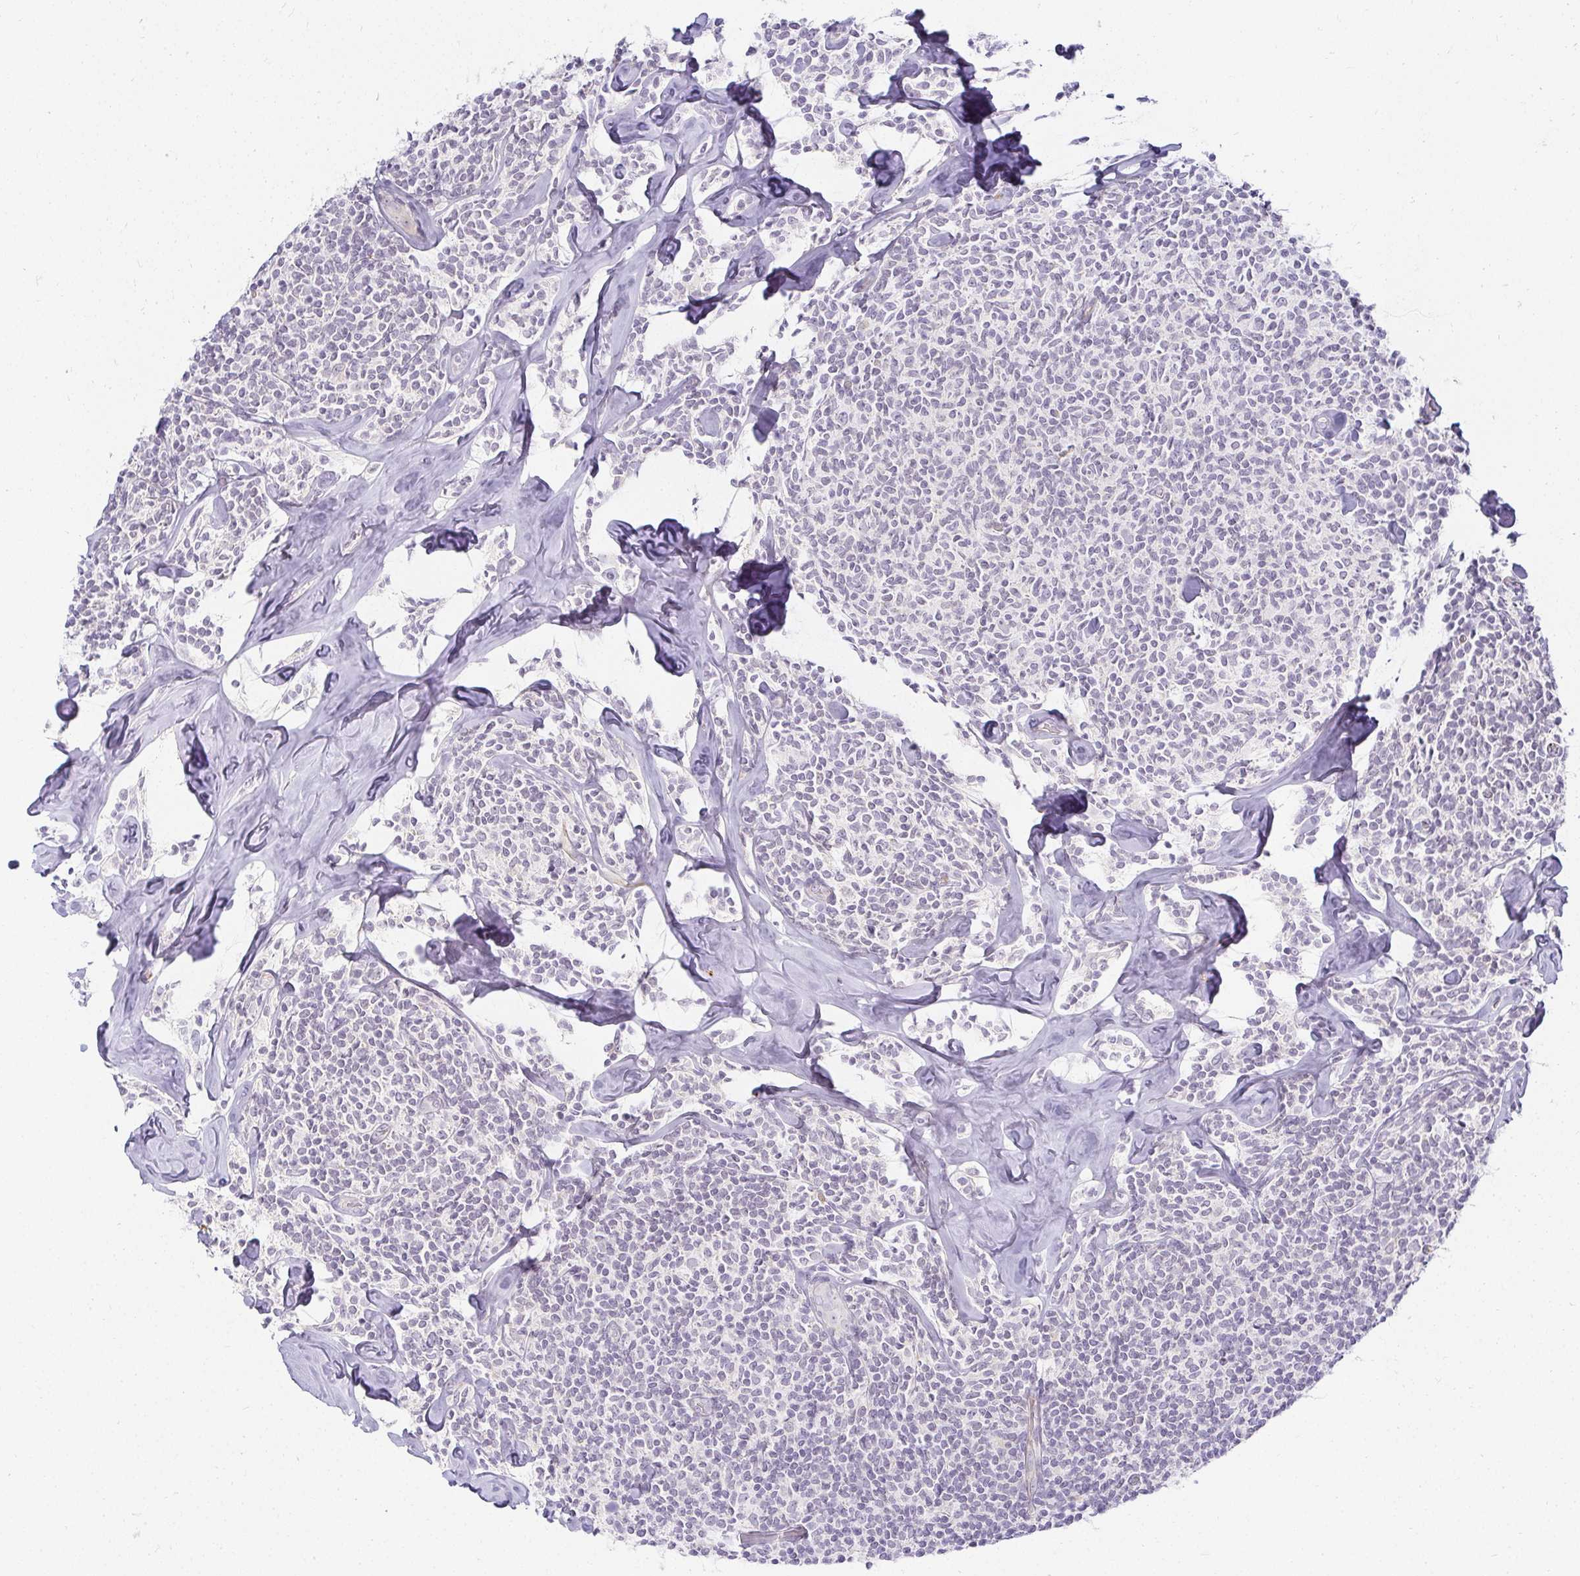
{"staining": {"intensity": "negative", "quantity": "none", "location": "none"}, "tissue": "lymphoma", "cell_type": "Tumor cells", "image_type": "cancer", "snomed": [{"axis": "morphology", "description": "Malignant lymphoma, non-Hodgkin's type, Low grade"}, {"axis": "topography", "description": "Lymph node"}], "caption": "Immunohistochemistry photomicrograph of neoplastic tissue: lymphoma stained with DAB (3,3'-diaminobenzidine) displays no significant protein expression in tumor cells.", "gene": "ACAN", "patient": {"sex": "female", "age": 56}}